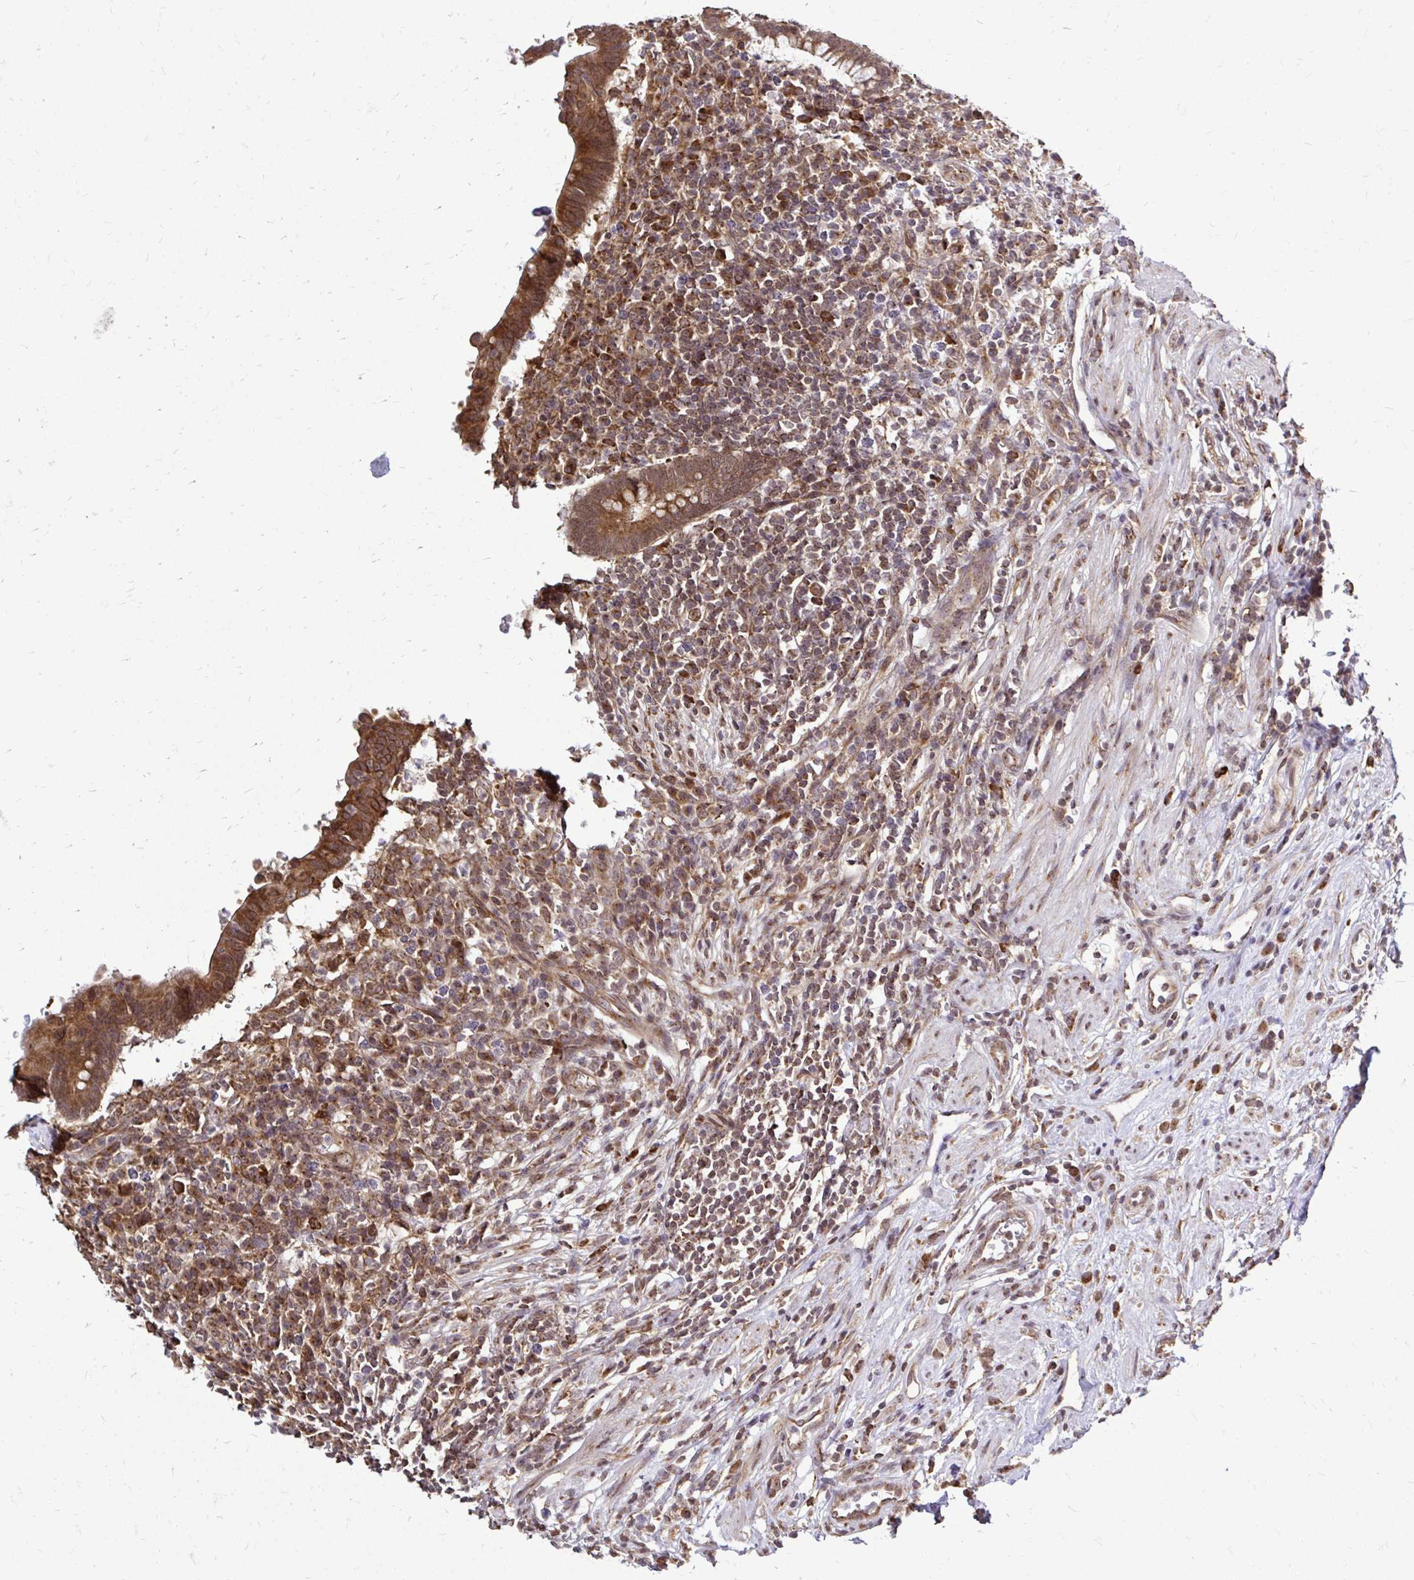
{"staining": {"intensity": "moderate", "quantity": ">75%", "location": "cytoplasmic/membranous"}, "tissue": "appendix", "cell_type": "Glandular cells", "image_type": "normal", "snomed": [{"axis": "morphology", "description": "Normal tissue, NOS"}, {"axis": "topography", "description": "Appendix"}], "caption": "A high-resolution histopathology image shows immunohistochemistry staining of normal appendix, which displays moderate cytoplasmic/membranous staining in about >75% of glandular cells.", "gene": "FMR1", "patient": {"sex": "female", "age": 56}}